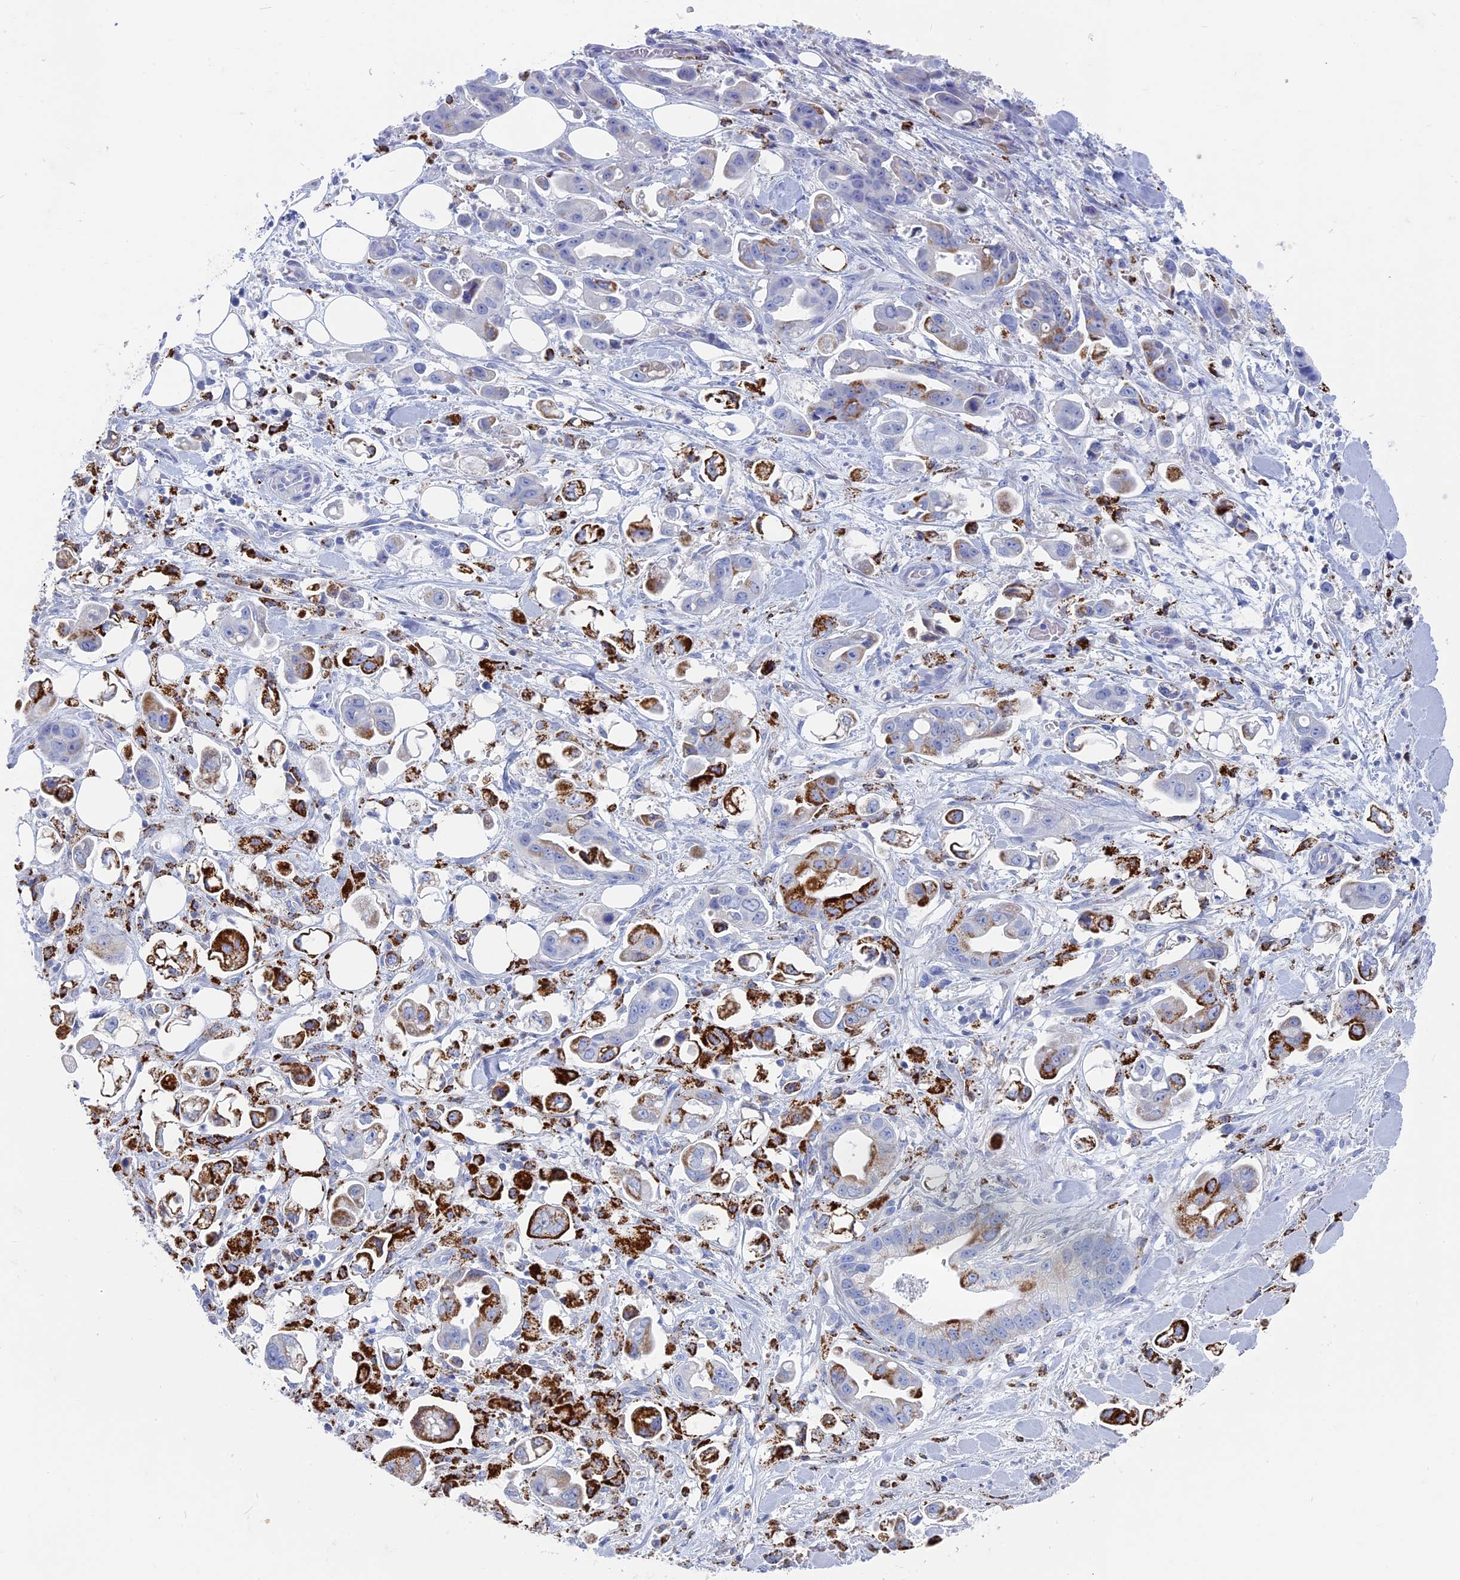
{"staining": {"intensity": "strong", "quantity": "25%-75%", "location": "cytoplasmic/membranous"}, "tissue": "stomach cancer", "cell_type": "Tumor cells", "image_type": "cancer", "snomed": [{"axis": "morphology", "description": "Adenocarcinoma, NOS"}, {"axis": "topography", "description": "Stomach"}], "caption": "Immunohistochemical staining of human adenocarcinoma (stomach) displays high levels of strong cytoplasmic/membranous protein positivity in about 25%-75% of tumor cells. The staining was performed using DAB, with brown indicating positive protein expression. Nuclei are stained blue with hematoxylin.", "gene": "ALMS1", "patient": {"sex": "male", "age": 62}}